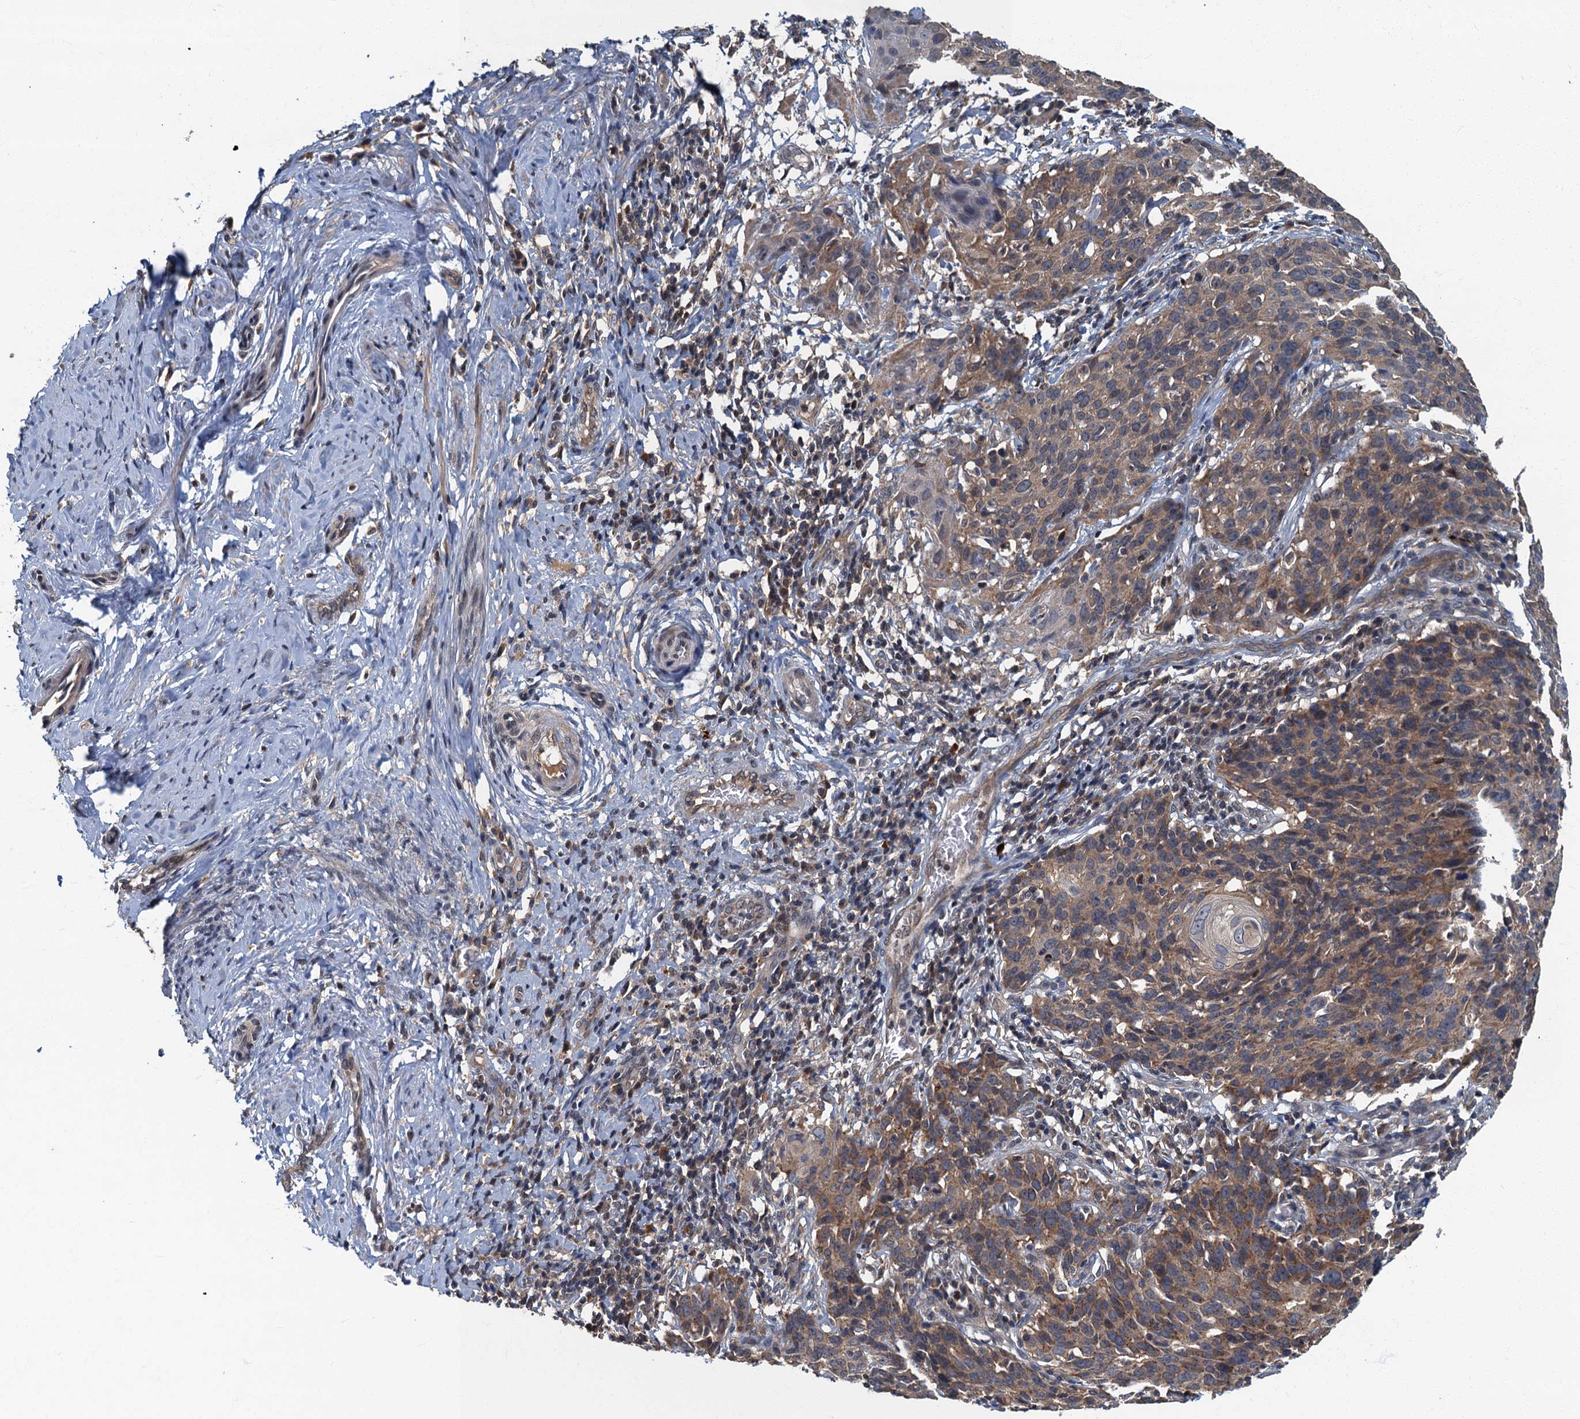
{"staining": {"intensity": "moderate", "quantity": ">75%", "location": "cytoplasmic/membranous"}, "tissue": "cervical cancer", "cell_type": "Tumor cells", "image_type": "cancer", "snomed": [{"axis": "morphology", "description": "Squamous cell carcinoma, NOS"}, {"axis": "topography", "description": "Cervix"}], "caption": "Tumor cells reveal medium levels of moderate cytoplasmic/membranous expression in about >75% of cells in human cervical cancer (squamous cell carcinoma). The staining was performed using DAB (3,3'-diaminobenzidine), with brown indicating positive protein expression. Nuclei are stained blue with hematoxylin.", "gene": "WDCP", "patient": {"sex": "female", "age": 50}}